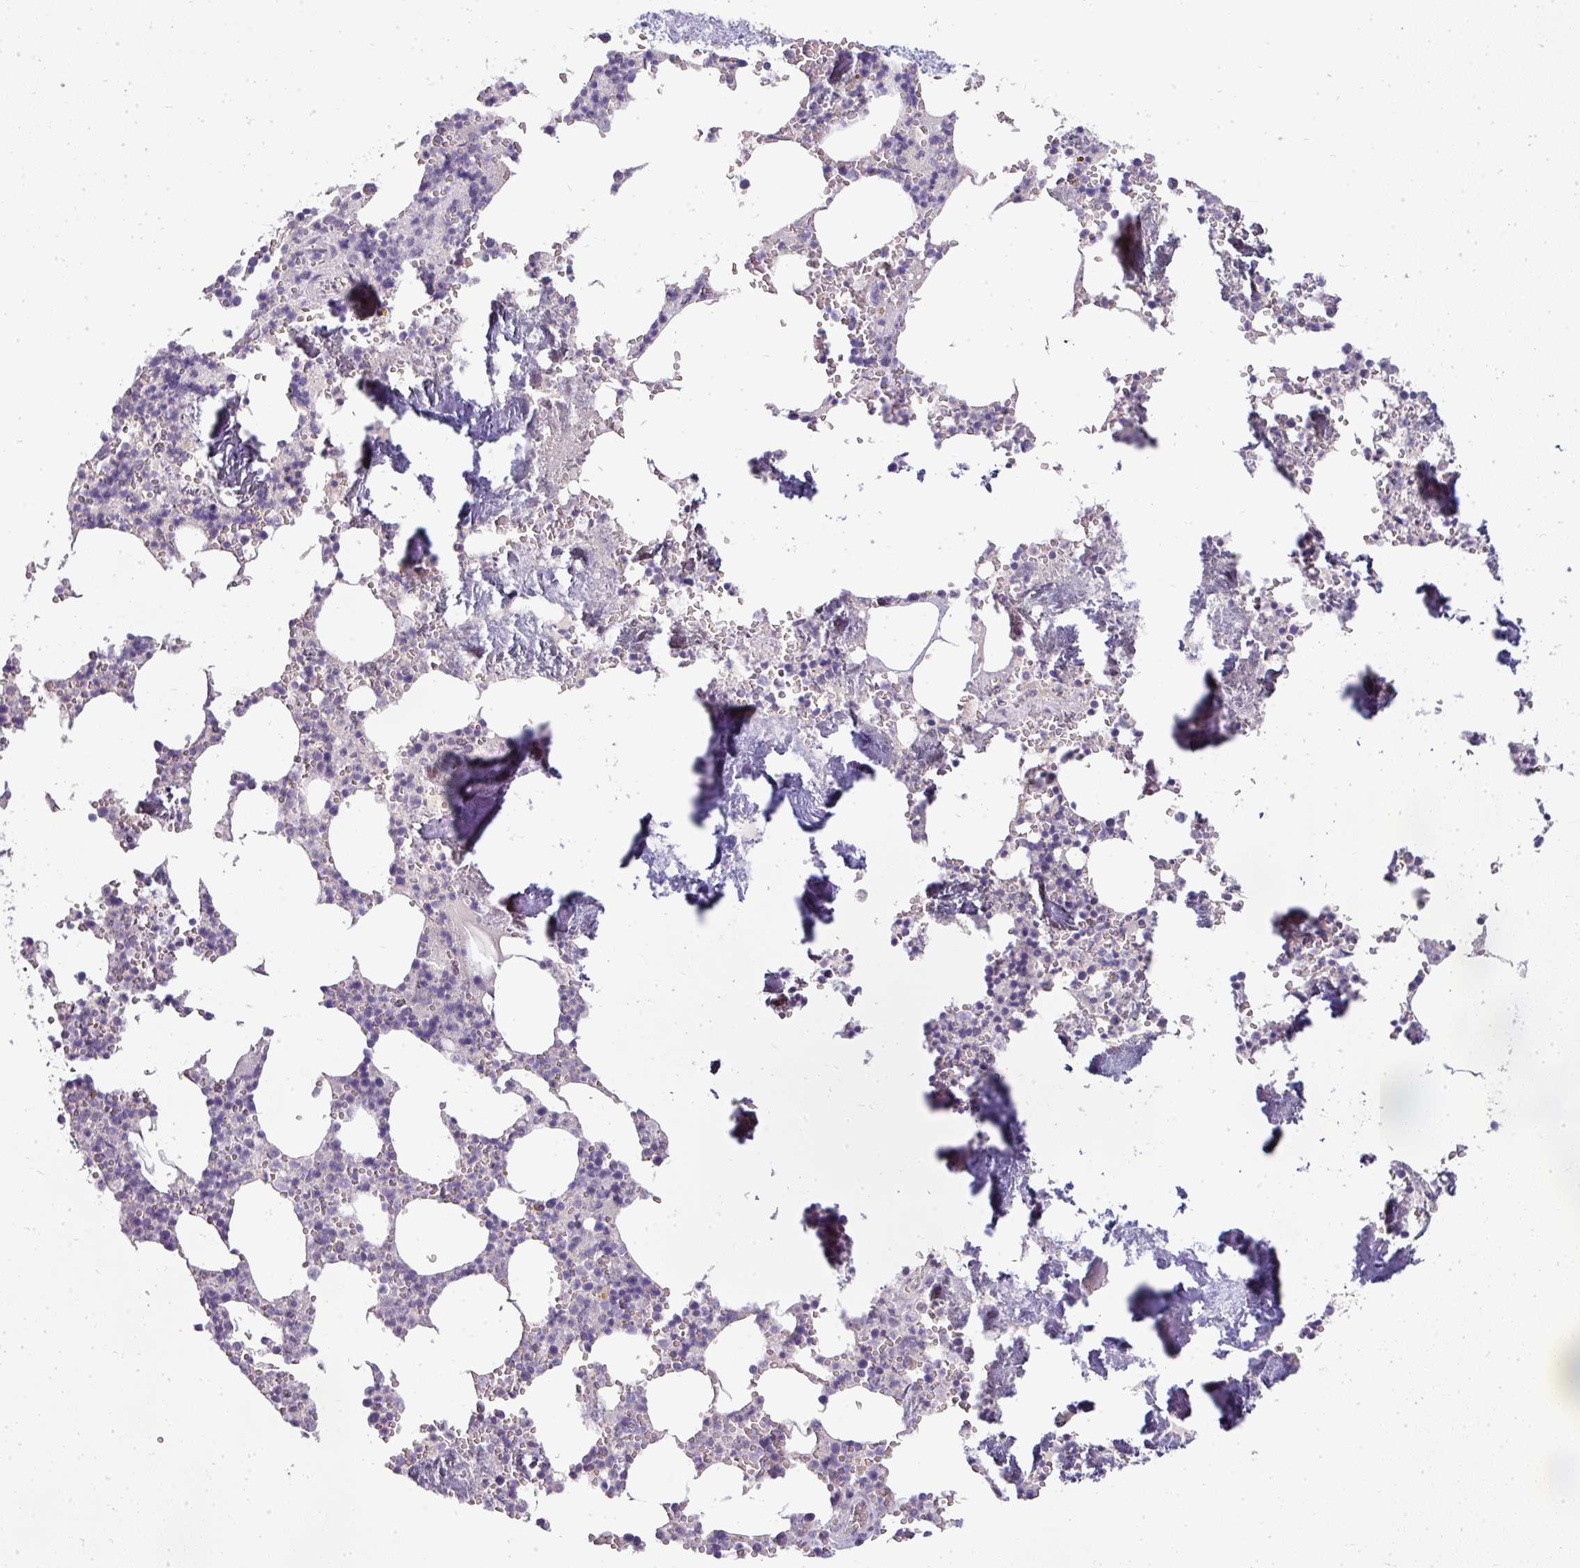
{"staining": {"intensity": "negative", "quantity": "none", "location": "none"}, "tissue": "bone marrow", "cell_type": "Hematopoietic cells", "image_type": "normal", "snomed": [{"axis": "morphology", "description": "Normal tissue, NOS"}, {"axis": "topography", "description": "Bone marrow"}], "caption": "A micrograph of human bone marrow is negative for staining in hematopoietic cells. (DAB immunohistochemistry (IHC) with hematoxylin counter stain).", "gene": "ASXL3", "patient": {"sex": "male", "age": 54}}